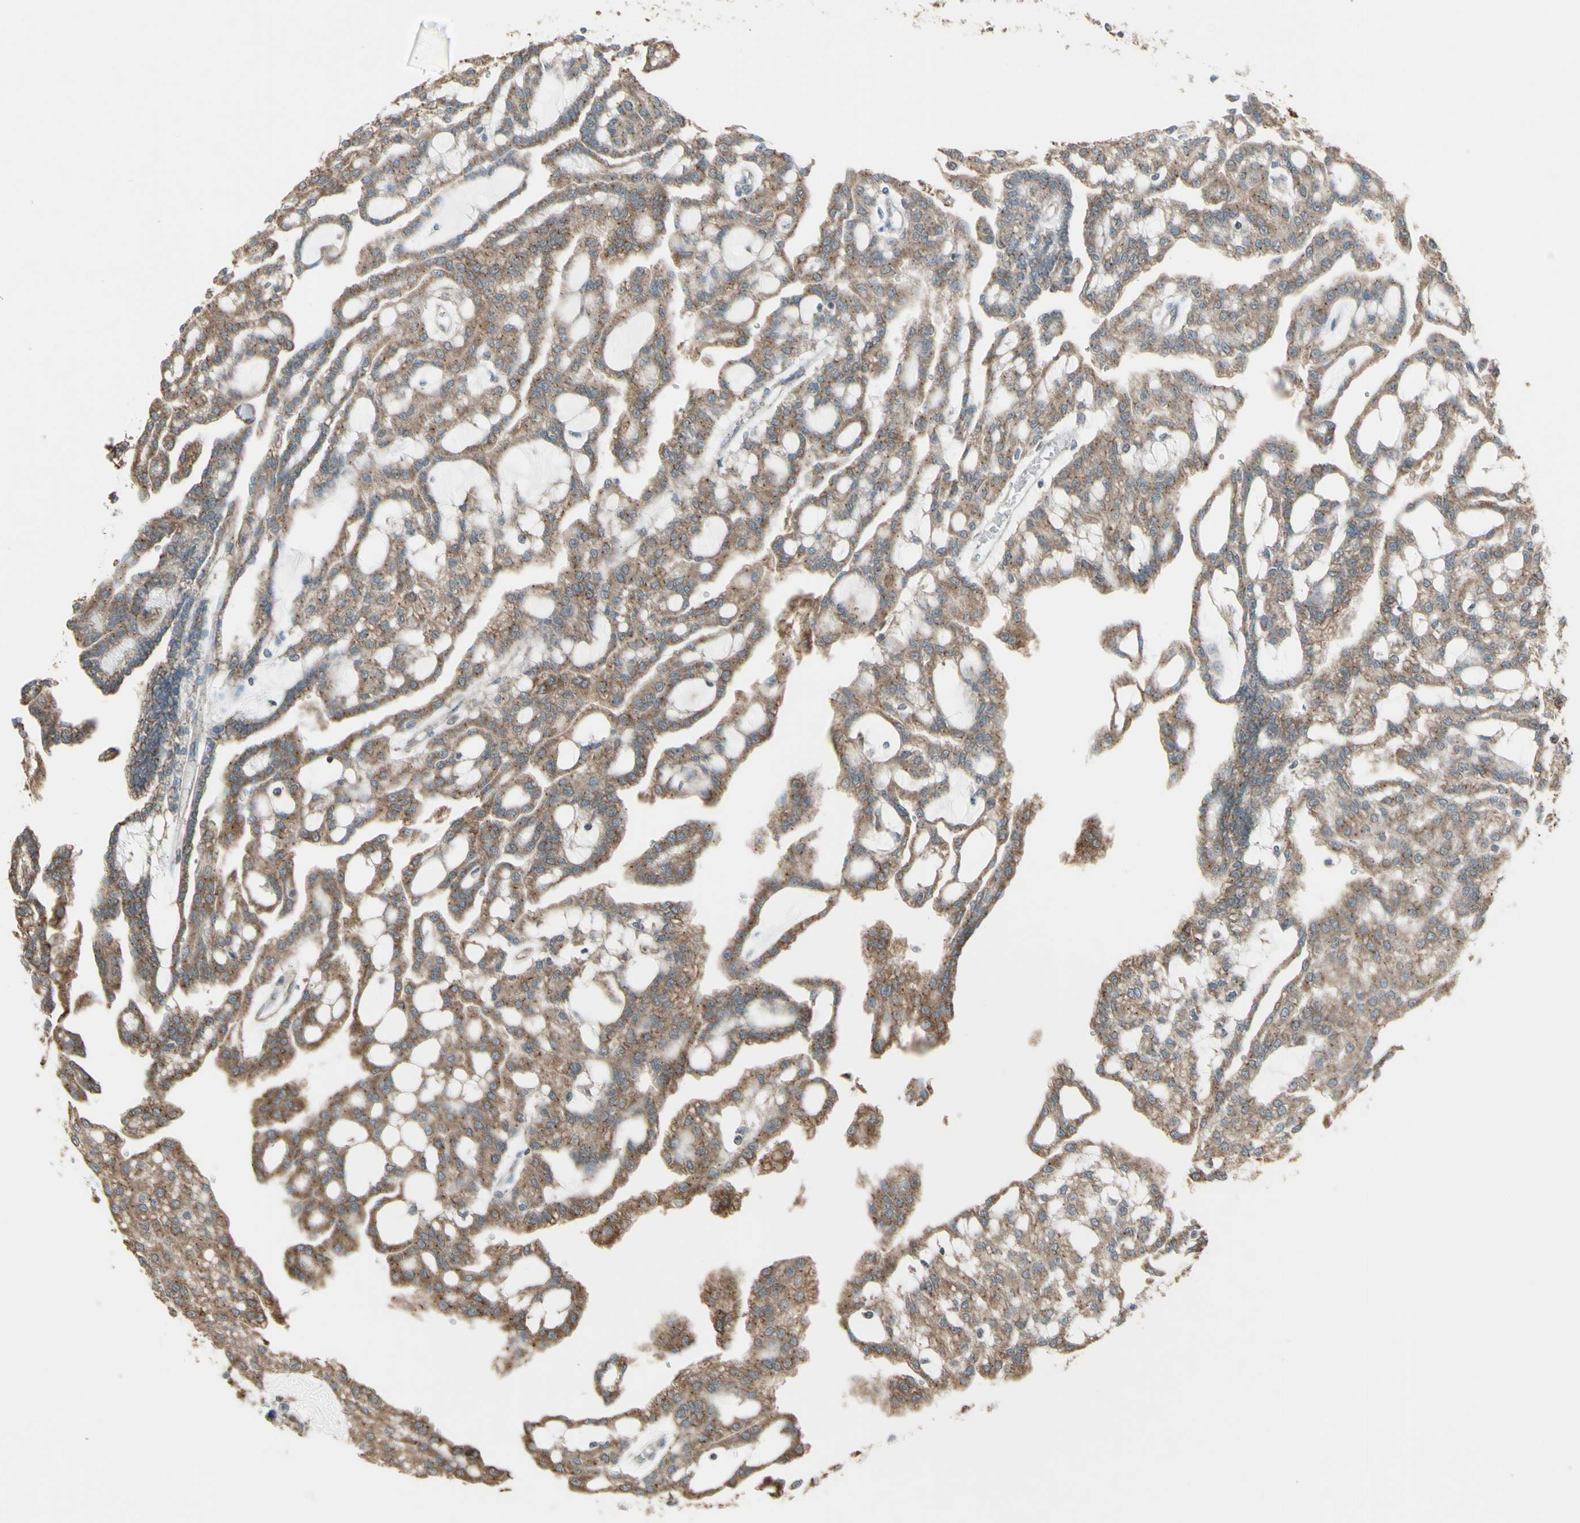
{"staining": {"intensity": "weak", "quantity": ">75%", "location": "cytoplasmic/membranous"}, "tissue": "renal cancer", "cell_type": "Tumor cells", "image_type": "cancer", "snomed": [{"axis": "morphology", "description": "Adenocarcinoma, NOS"}, {"axis": "topography", "description": "Kidney"}], "caption": "About >75% of tumor cells in human renal cancer demonstrate weak cytoplasmic/membranous protein expression as visualized by brown immunohistochemical staining.", "gene": "FXYD3", "patient": {"sex": "male", "age": 63}}